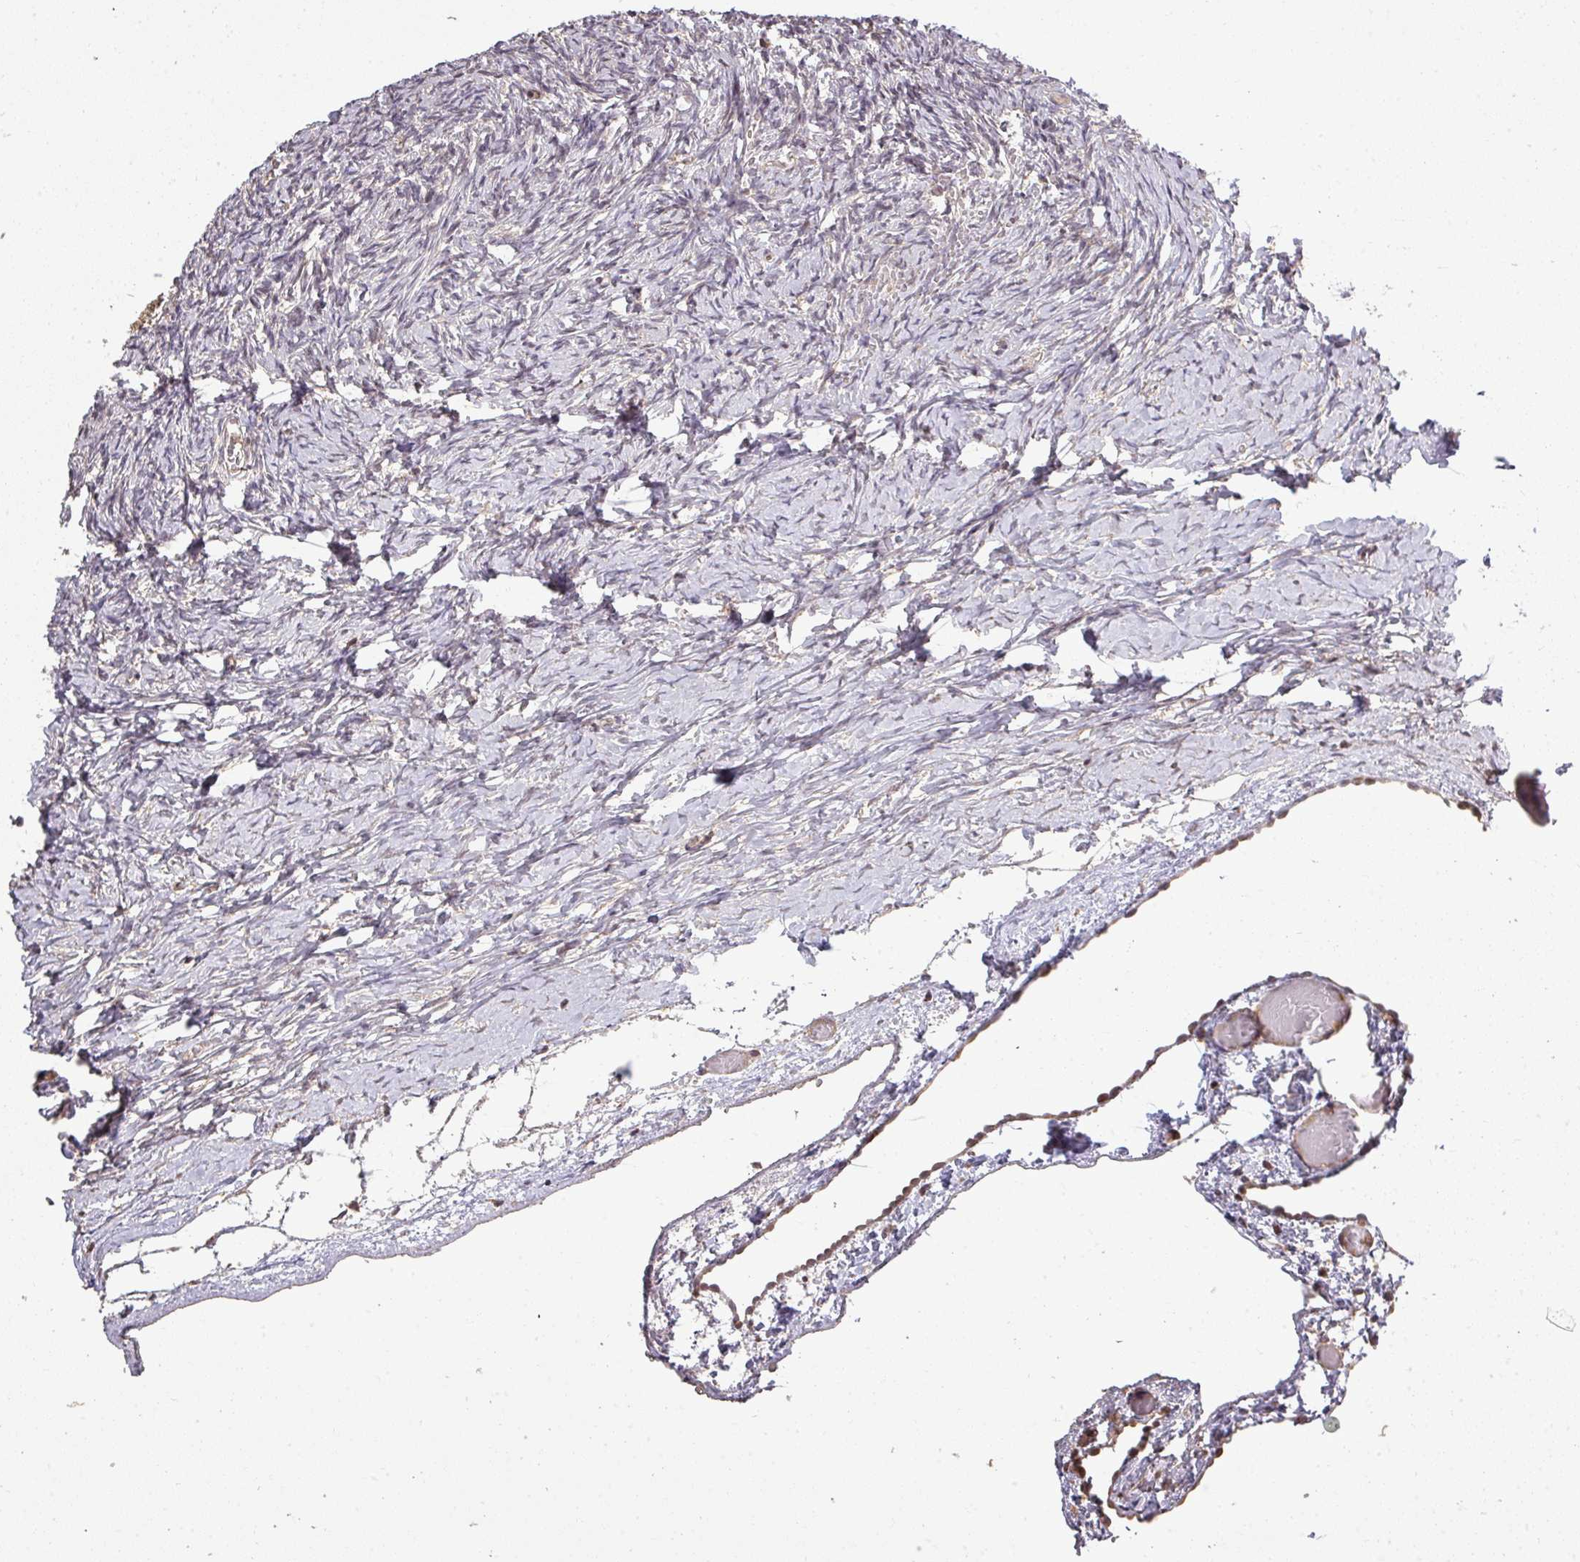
{"staining": {"intensity": "weak", "quantity": "25%-75%", "location": "cytoplasmic/membranous"}, "tissue": "ovary", "cell_type": "Ovarian stroma cells", "image_type": "normal", "snomed": [{"axis": "morphology", "description": "Normal tissue, NOS"}, {"axis": "topography", "description": "Ovary"}], "caption": "A high-resolution histopathology image shows IHC staining of unremarkable ovary, which shows weak cytoplasmic/membranous expression in approximately 25%-75% of ovarian stroma cells.", "gene": "FAIM", "patient": {"sex": "female", "age": 39}}